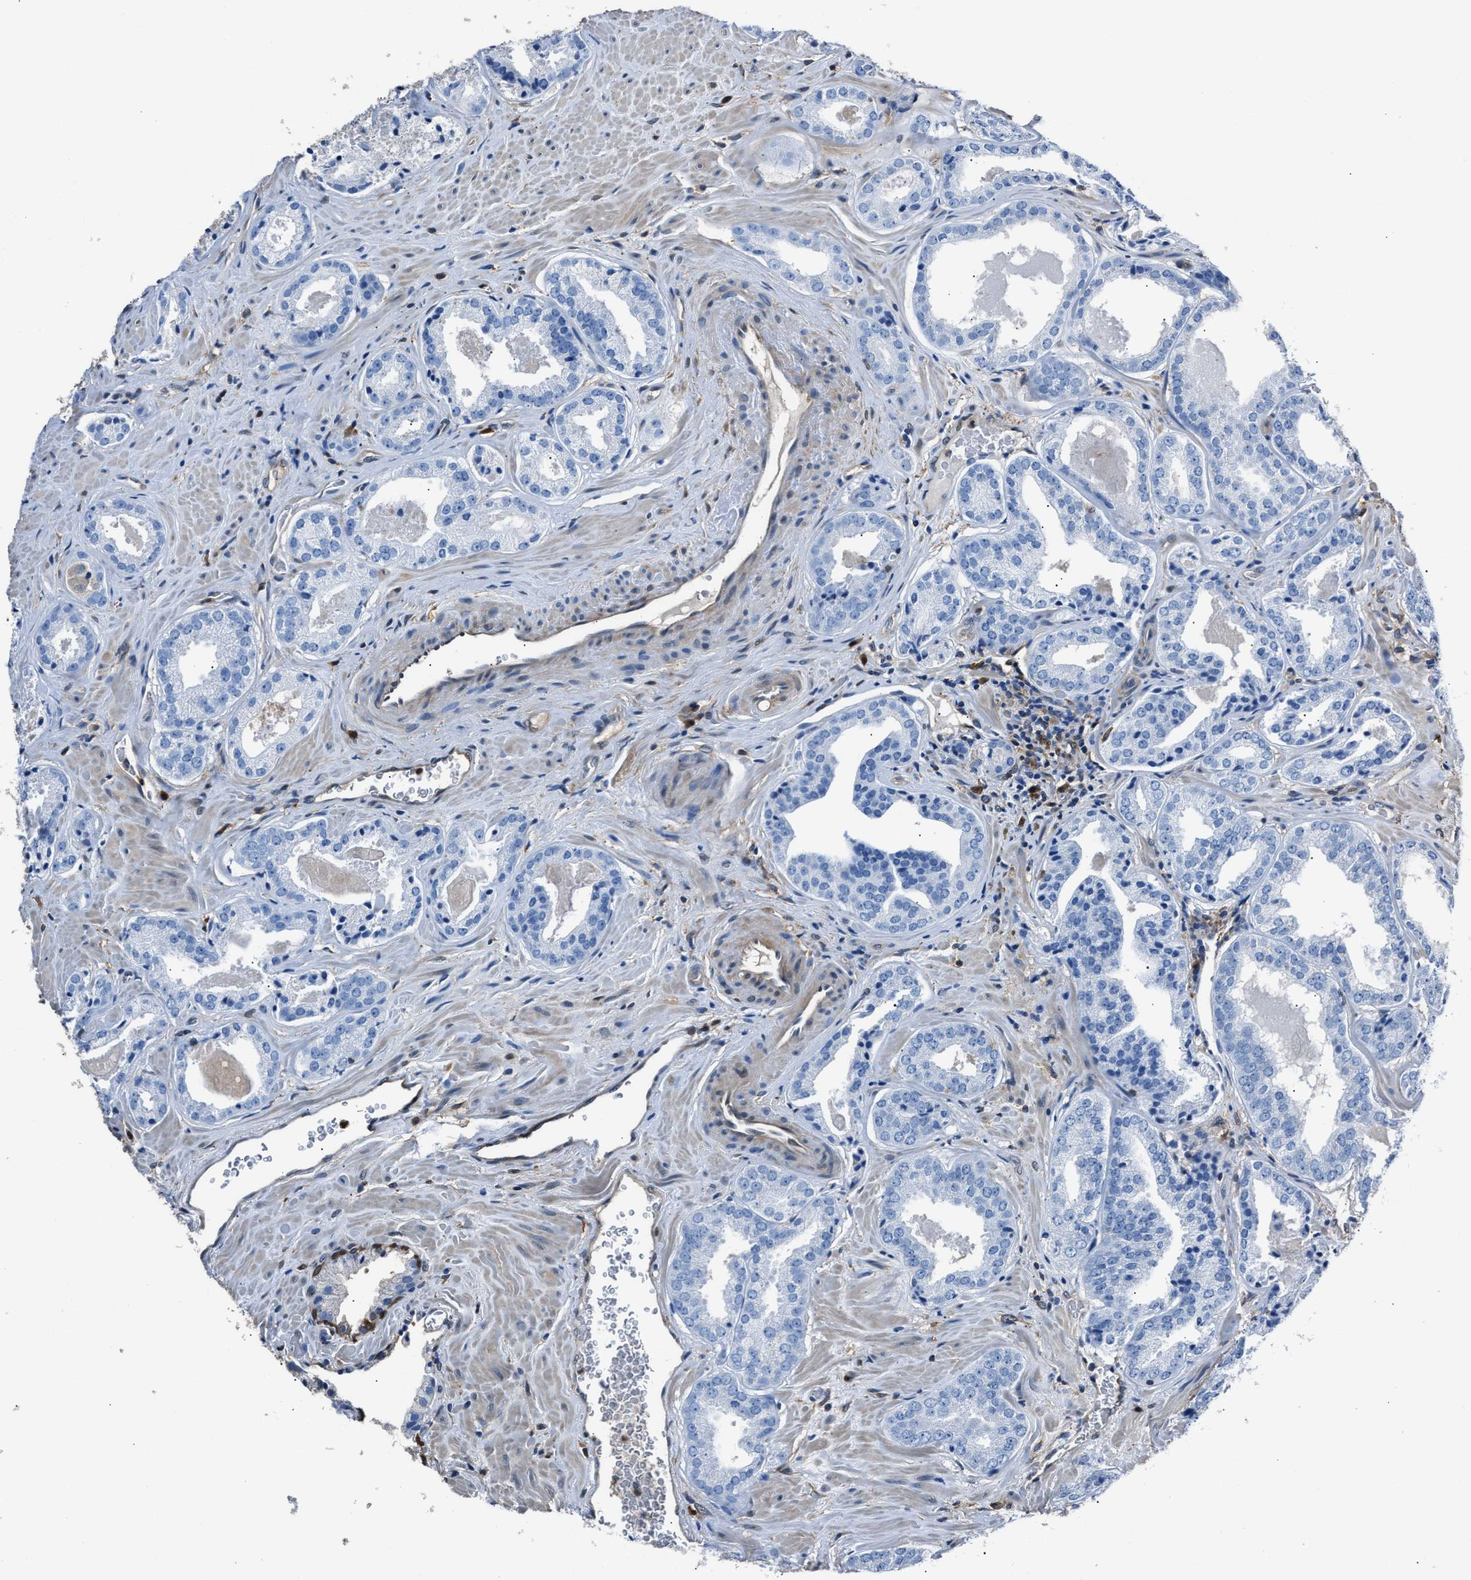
{"staining": {"intensity": "negative", "quantity": "none", "location": "none"}, "tissue": "prostate cancer", "cell_type": "Tumor cells", "image_type": "cancer", "snomed": [{"axis": "morphology", "description": "Adenocarcinoma, Low grade"}, {"axis": "topography", "description": "Prostate"}], "caption": "Immunohistochemistry micrograph of neoplastic tissue: human prostate cancer stained with DAB (3,3'-diaminobenzidine) displays no significant protein positivity in tumor cells. The staining was performed using DAB (3,3'-diaminobenzidine) to visualize the protein expression in brown, while the nuclei were stained in blue with hematoxylin (Magnification: 20x).", "gene": "GSTP1", "patient": {"sex": "male", "age": 71}}